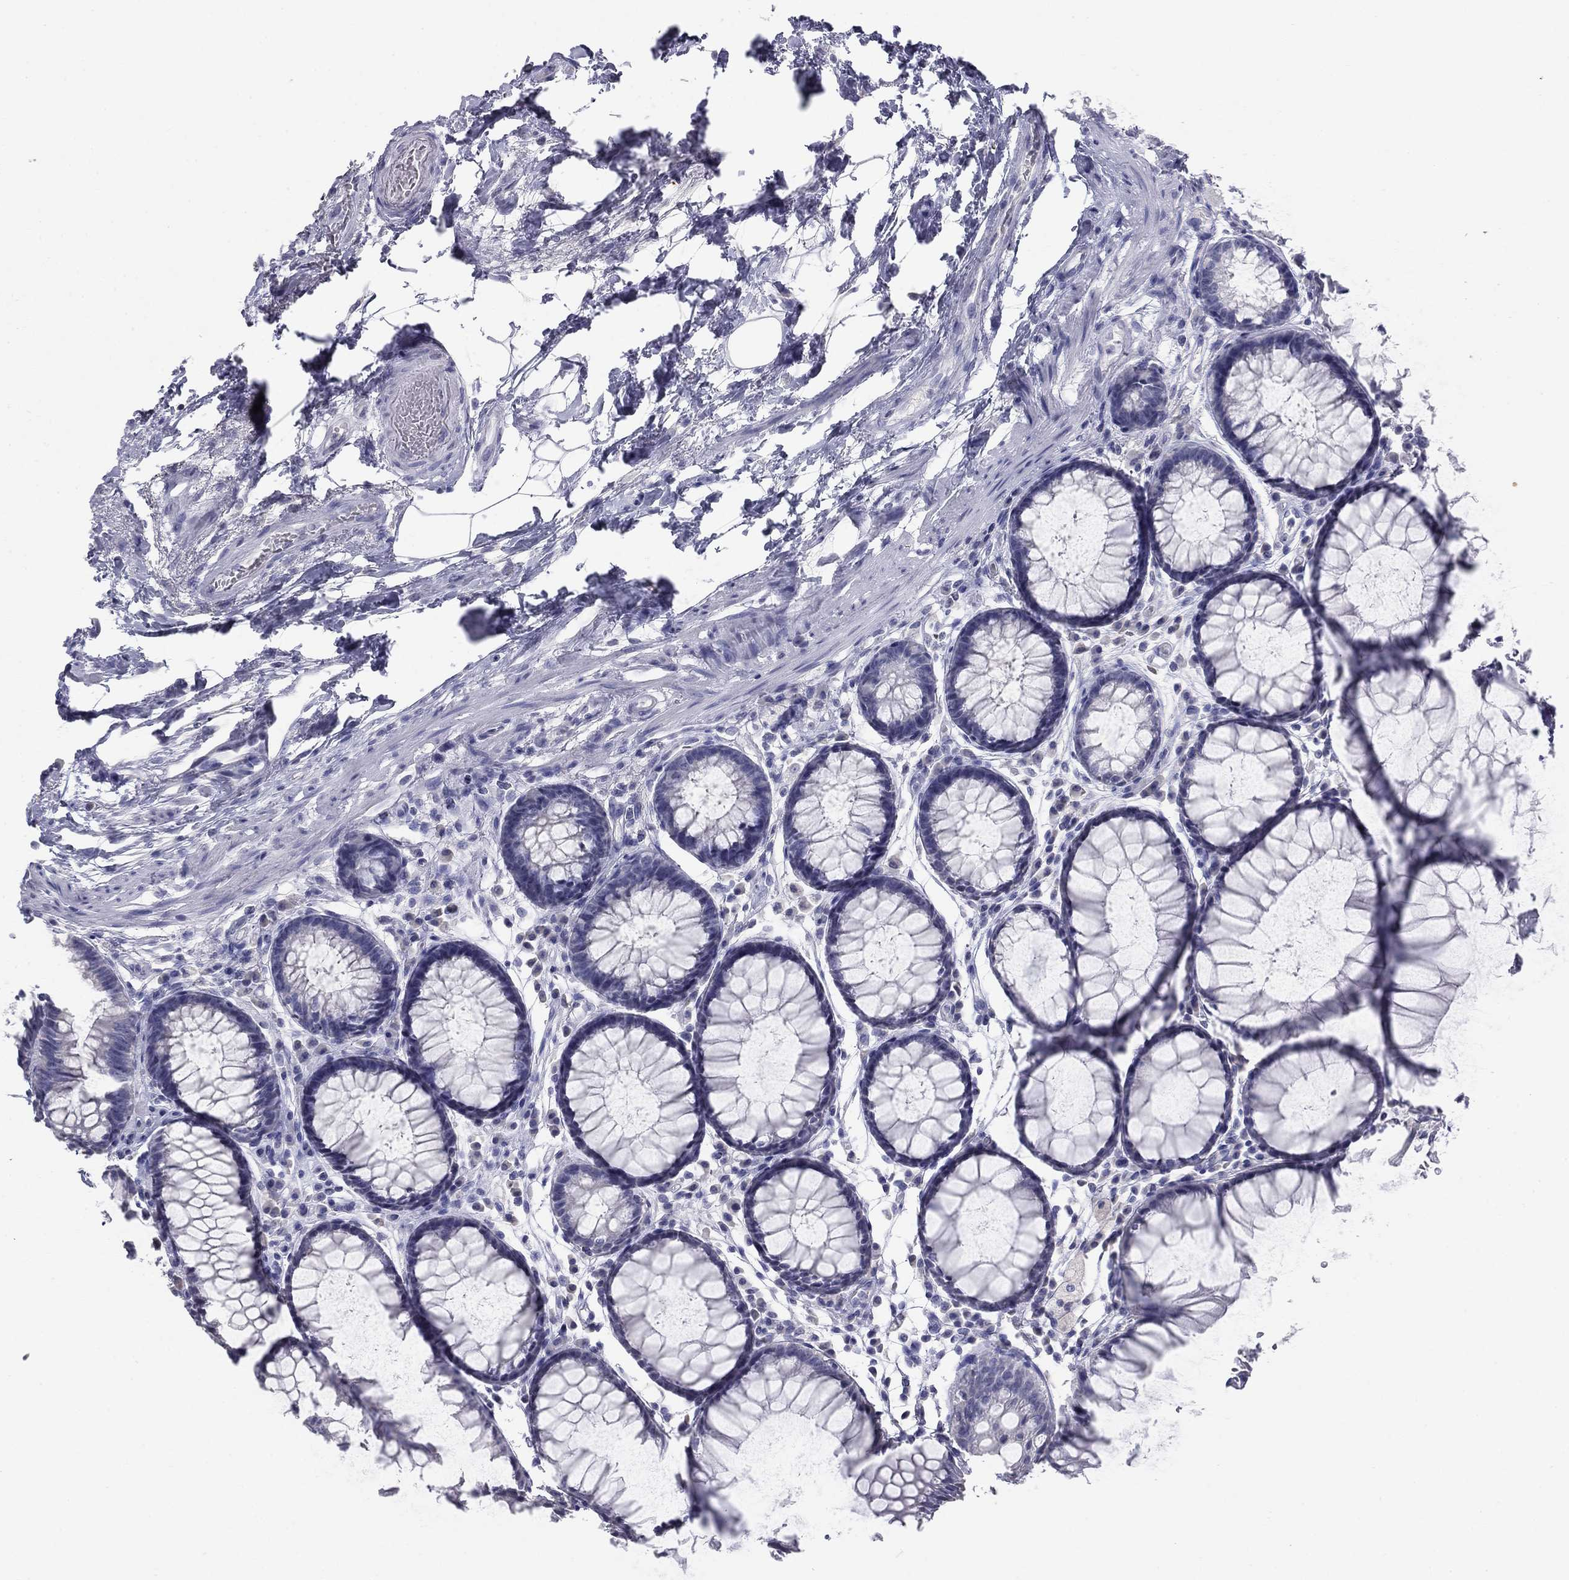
{"staining": {"intensity": "negative", "quantity": "none", "location": "none"}, "tissue": "rectum", "cell_type": "Glandular cells", "image_type": "normal", "snomed": [{"axis": "morphology", "description": "Normal tissue, NOS"}, {"axis": "topography", "description": "Rectum"}], "caption": "DAB immunohistochemical staining of normal human rectum demonstrates no significant staining in glandular cells. Nuclei are stained in blue.", "gene": "KRT75", "patient": {"sex": "female", "age": 68}}